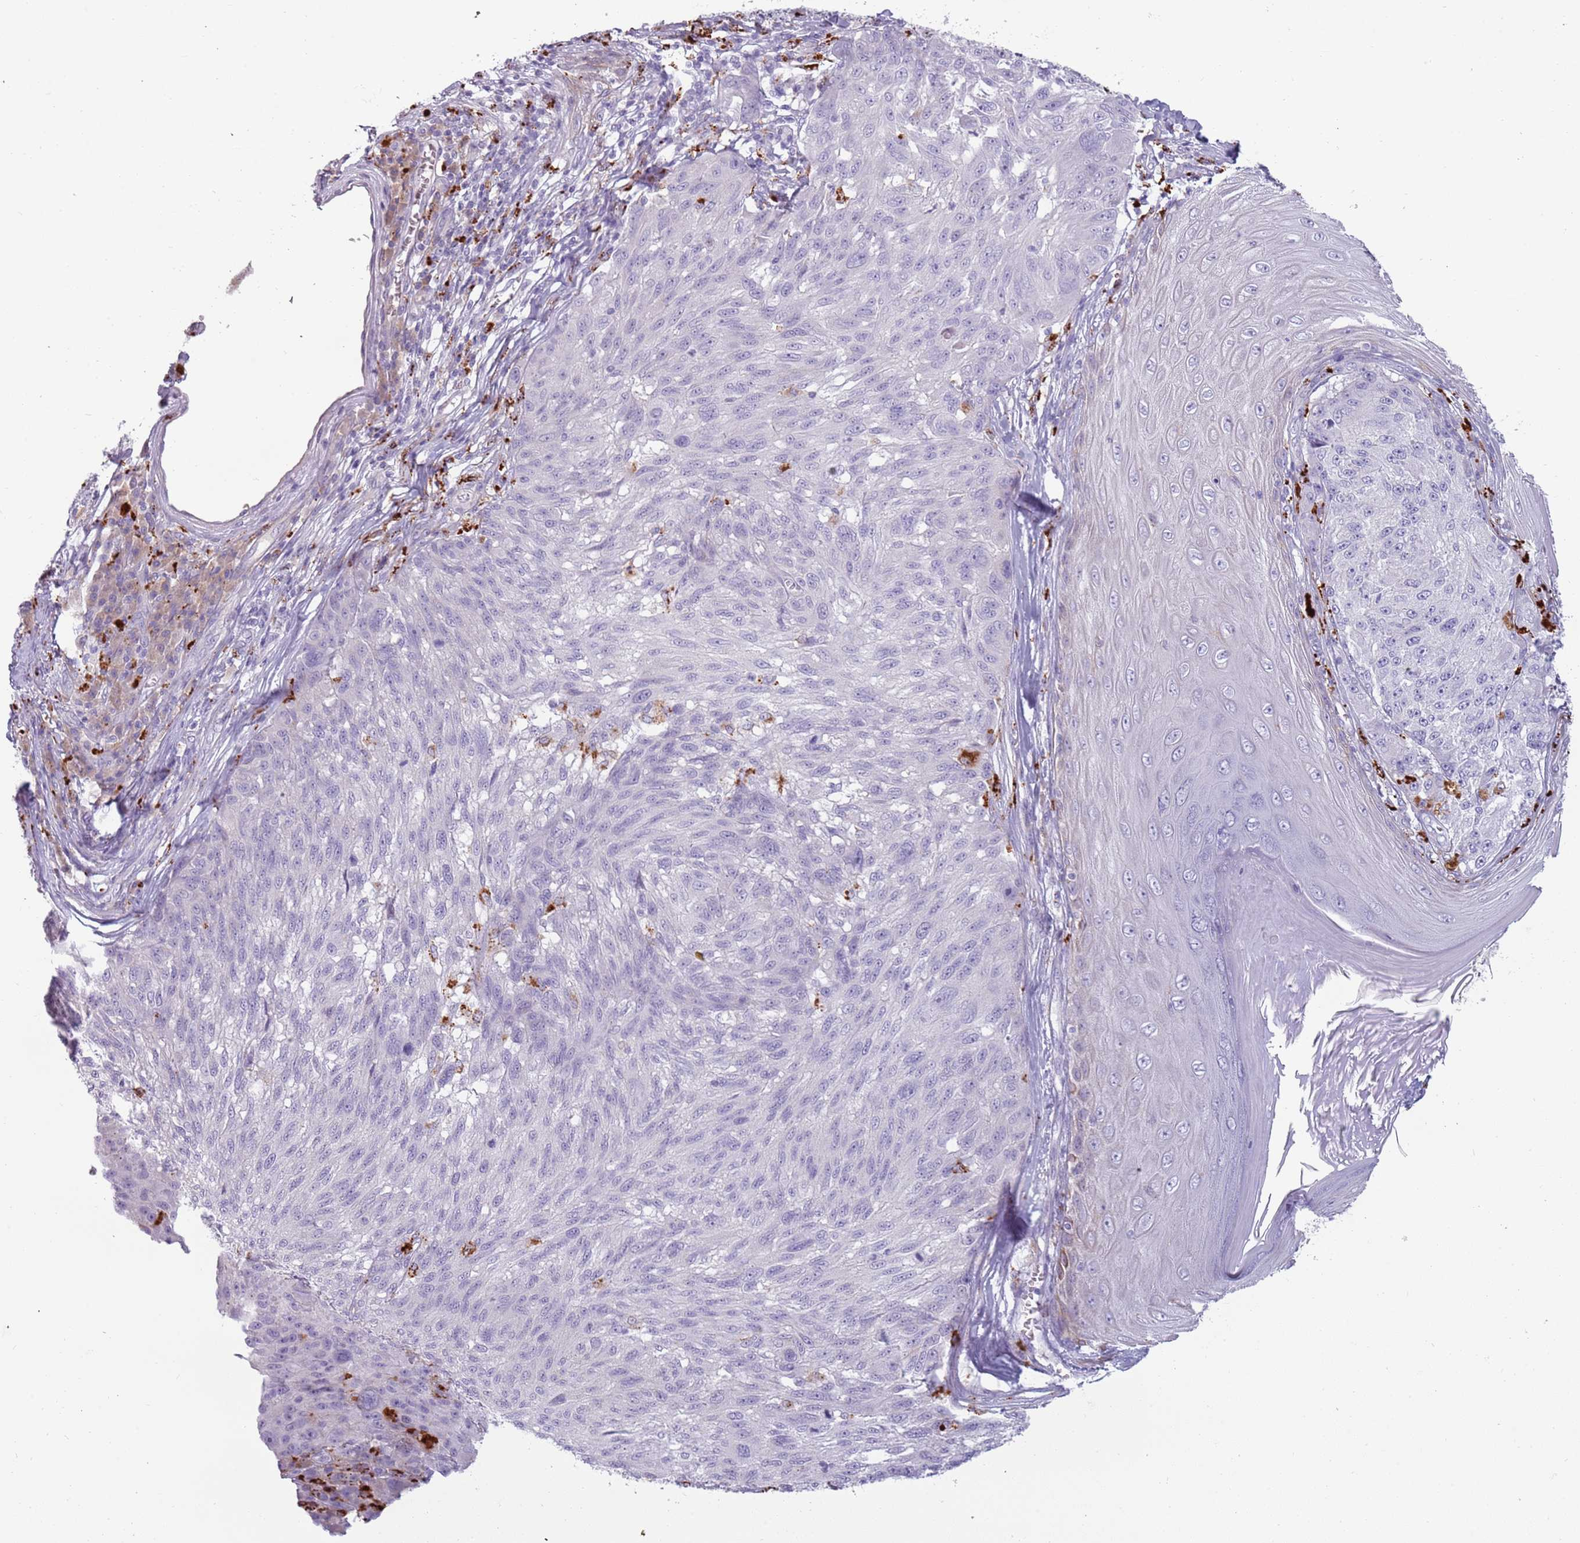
{"staining": {"intensity": "negative", "quantity": "none", "location": "none"}, "tissue": "melanoma", "cell_type": "Tumor cells", "image_type": "cancer", "snomed": [{"axis": "morphology", "description": "Malignant melanoma, NOS"}, {"axis": "topography", "description": "Skin"}], "caption": "The histopathology image displays no staining of tumor cells in melanoma. (Brightfield microscopy of DAB IHC at high magnification).", "gene": "NWD2", "patient": {"sex": "male", "age": 53}}